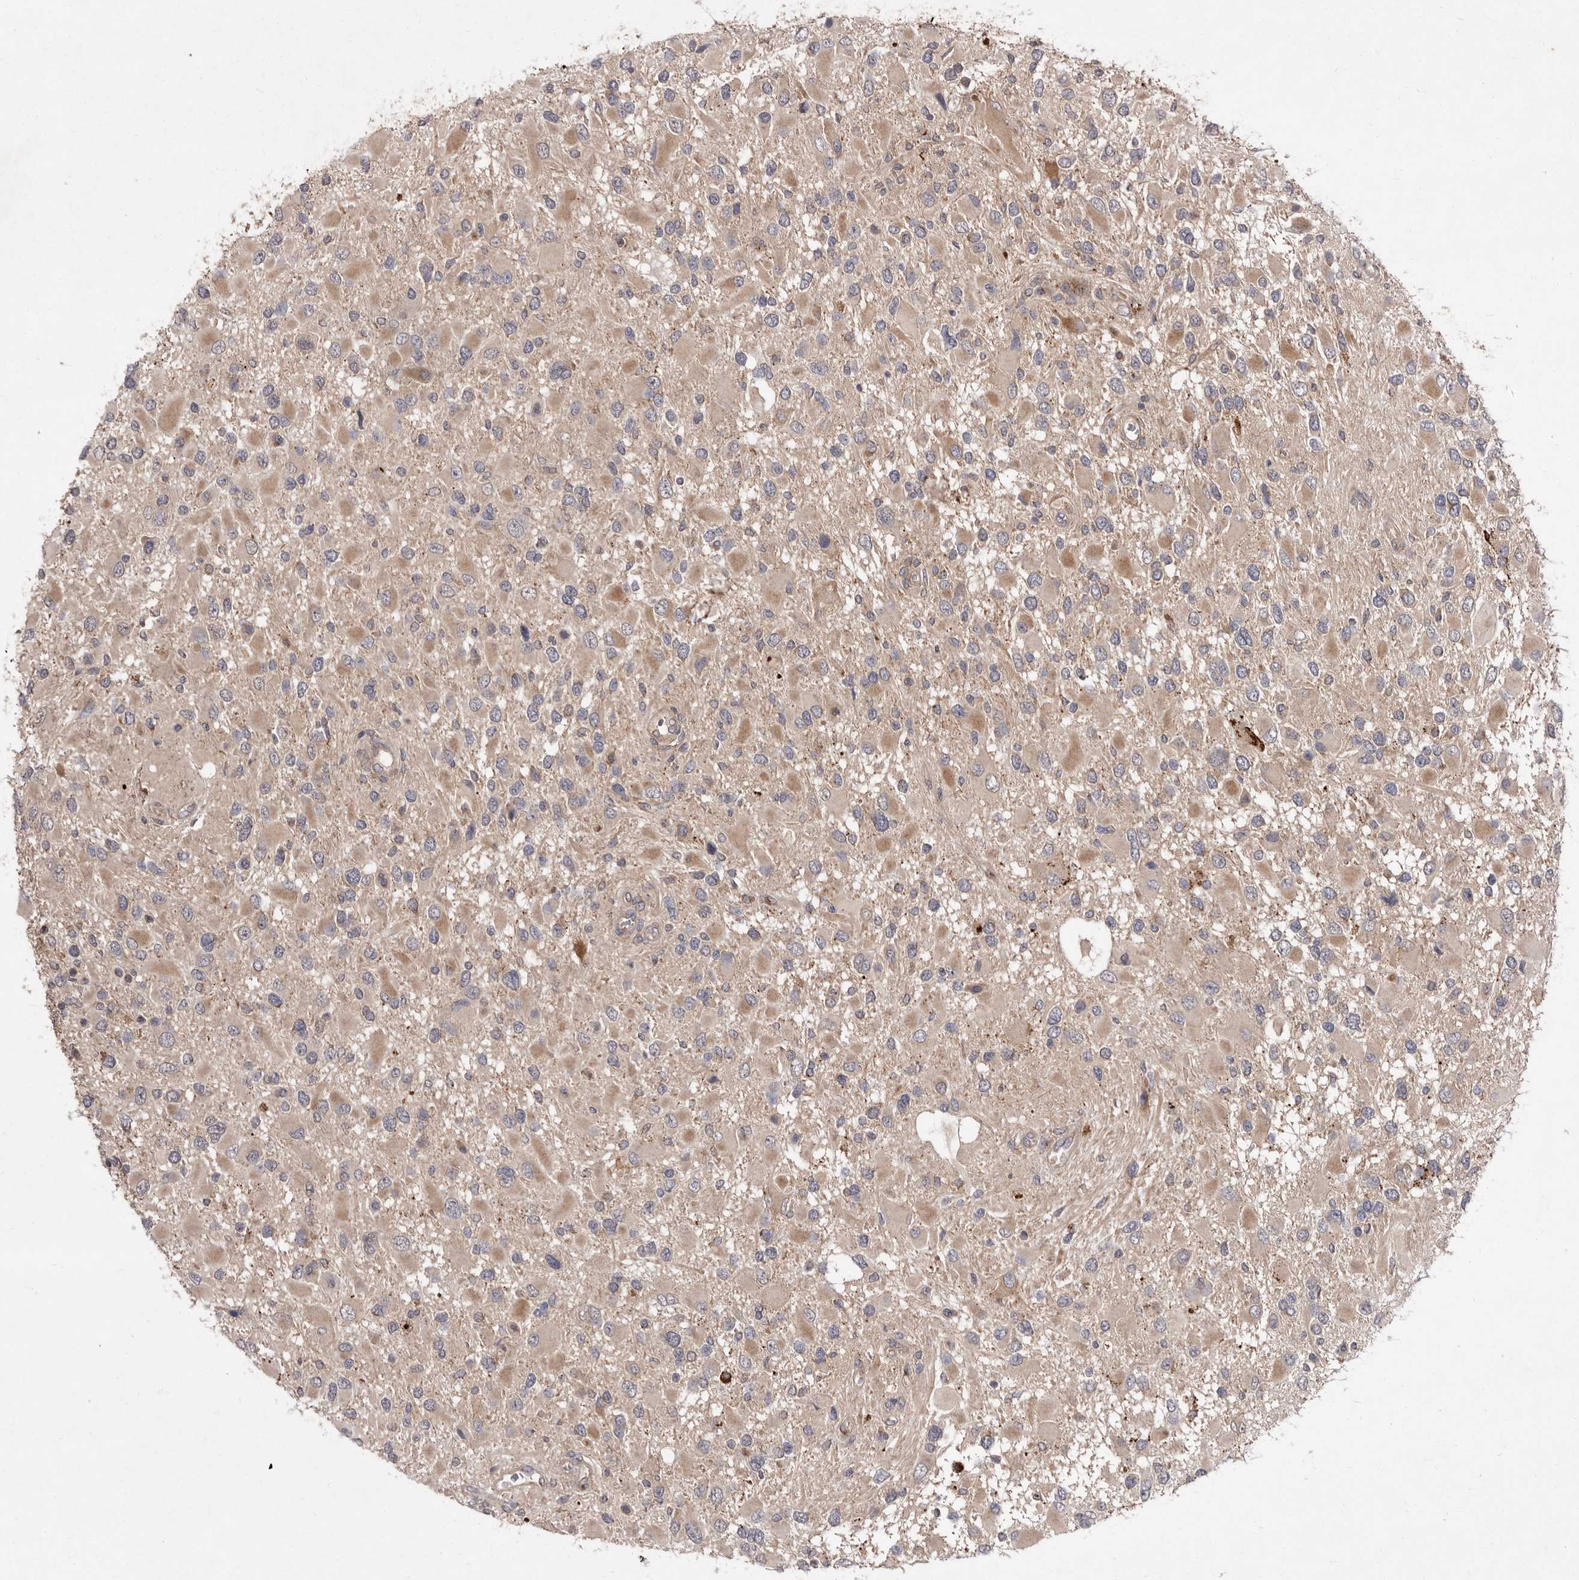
{"staining": {"intensity": "weak", "quantity": ">75%", "location": "cytoplasmic/membranous"}, "tissue": "glioma", "cell_type": "Tumor cells", "image_type": "cancer", "snomed": [{"axis": "morphology", "description": "Glioma, malignant, High grade"}, {"axis": "topography", "description": "Brain"}], "caption": "High-grade glioma (malignant) stained for a protein (brown) exhibits weak cytoplasmic/membranous positive staining in approximately >75% of tumor cells.", "gene": "FLAD1", "patient": {"sex": "male", "age": 53}}